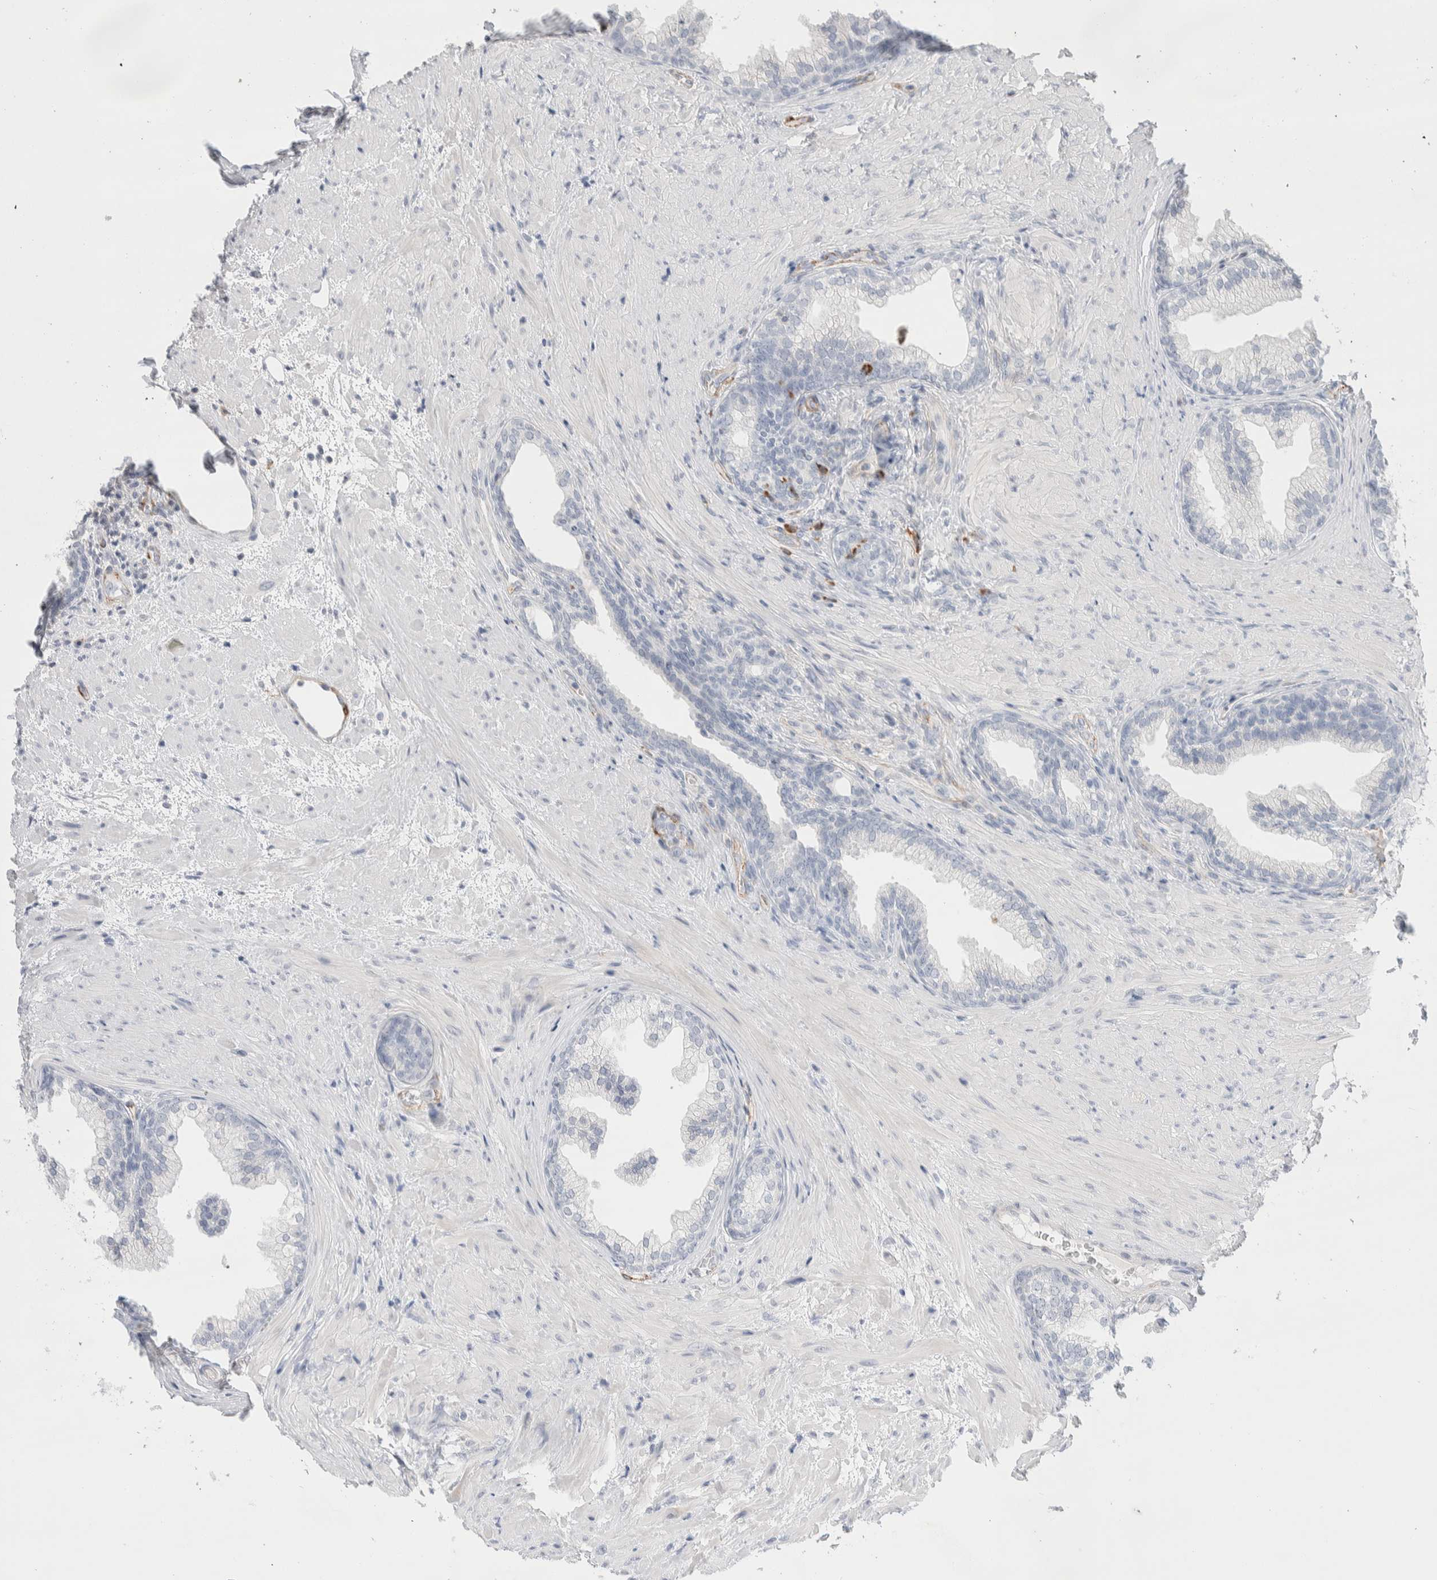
{"staining": {"intensity": "negative", "quantity": "none", "location": "none"}, "tissue": "prostate", "cell_type": "Glandular cells", "image_type": "normal", "snomed": [{"axis": "morphology", "description": "Normal tissue, NOS"}, {"axis": "topography", "description": "Prostate"}], "caption": "The photomicrograph exhibits no significant expression in glandular cells of prostate.", "gene": "SEPTIN4", "patient": {"sex": "male", "age": 76}}